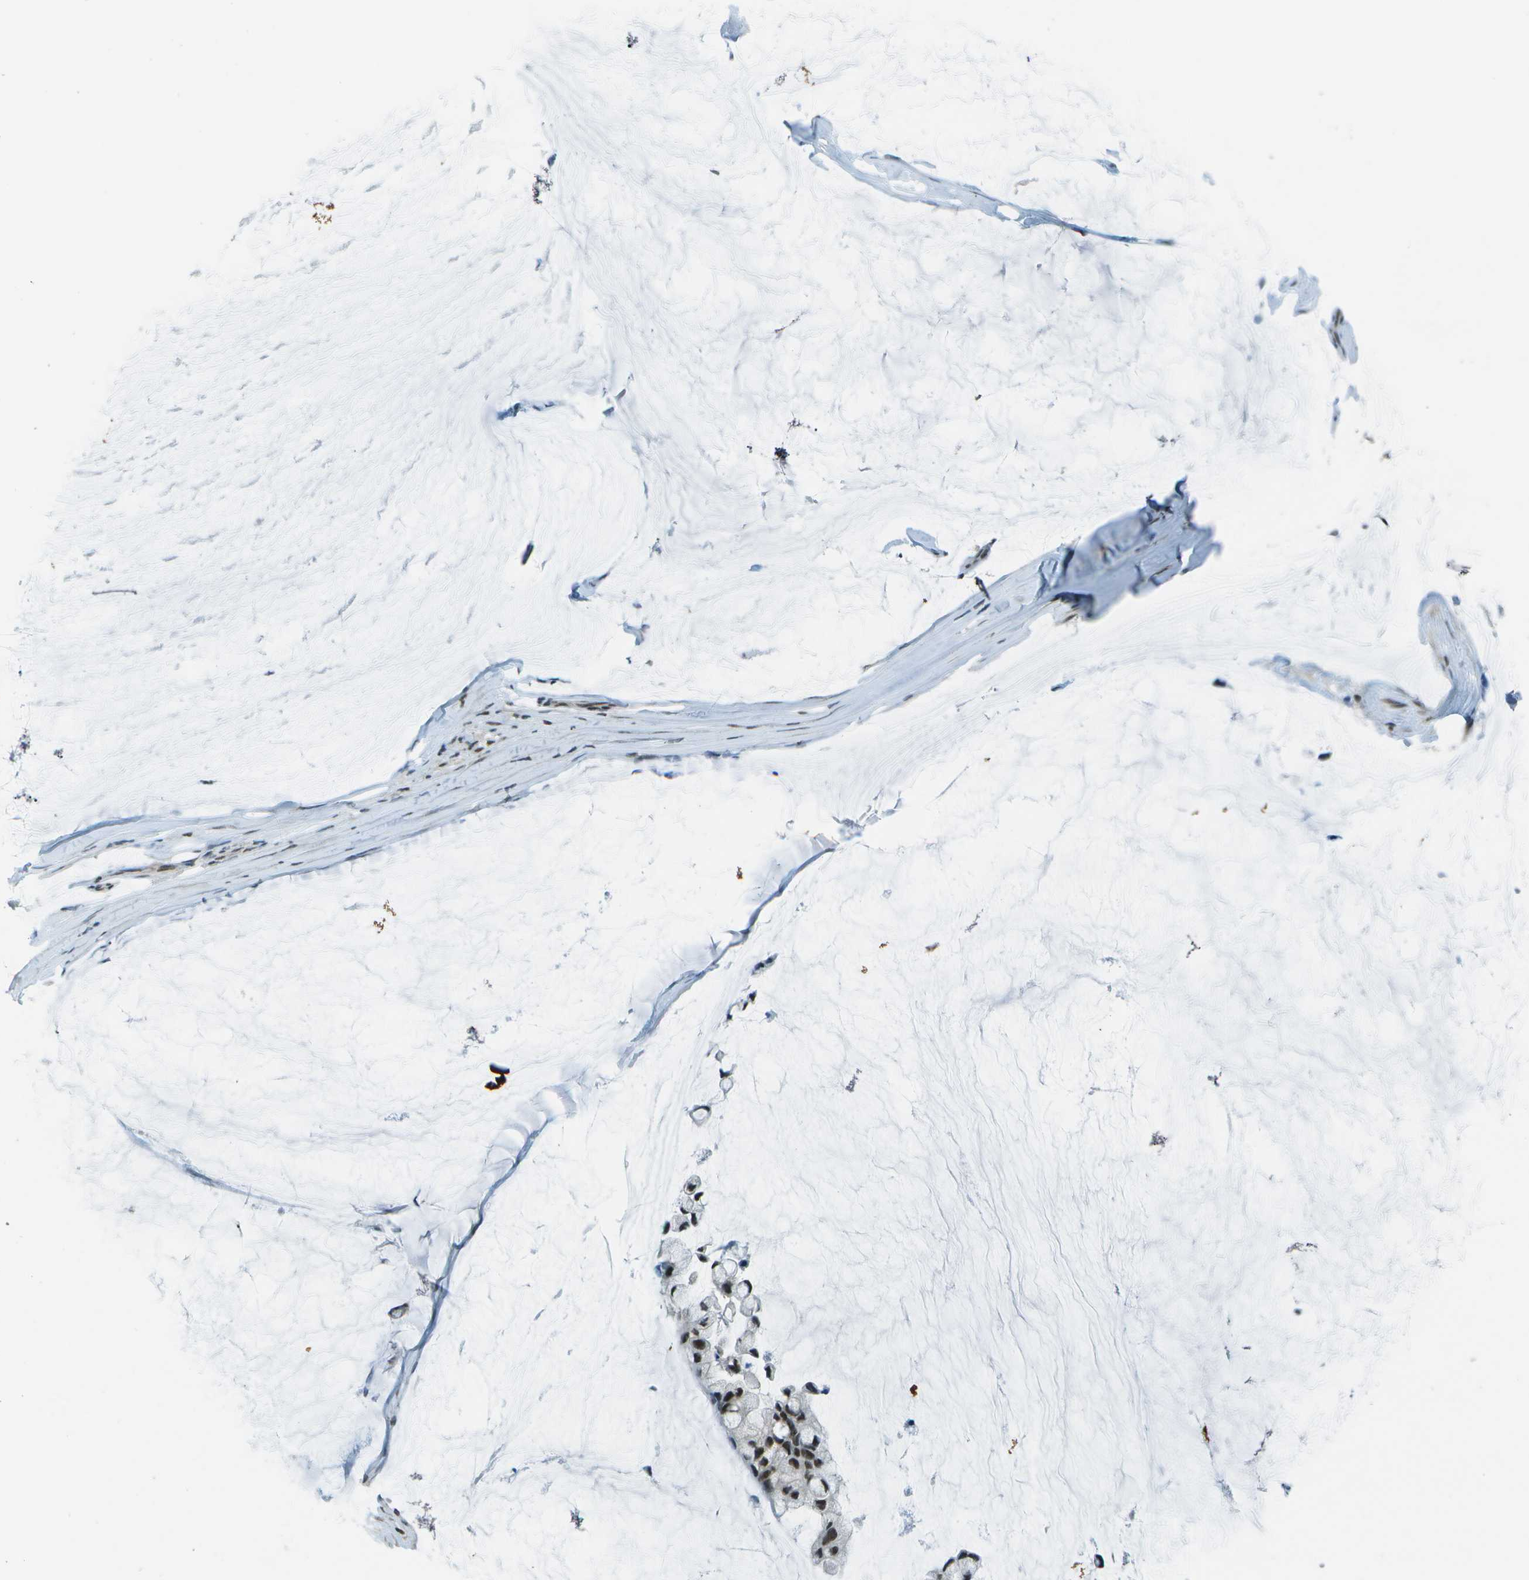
{"staining": {"intensity": "weak", "quantity": ">75%", "location": "nuclear"}, "tissue": "ovarian cancer", "cell_type": "Tumor cells", "image_type": "cancer", "snomed": [{"axis": "morphology", "description": "Cystadenocarcinoma, mucinous, NOS"}, {"axis": "topography", "description": "Ovary"}], "caption": "Immunohistochemistry of human ovarian mucinous cystadenocarcinoma displays low levels of weak nuclear expression in approximately >75% of tumor cells.", "gene": "DEPDC1", "patient": {"sex": "female", "age": 39}}